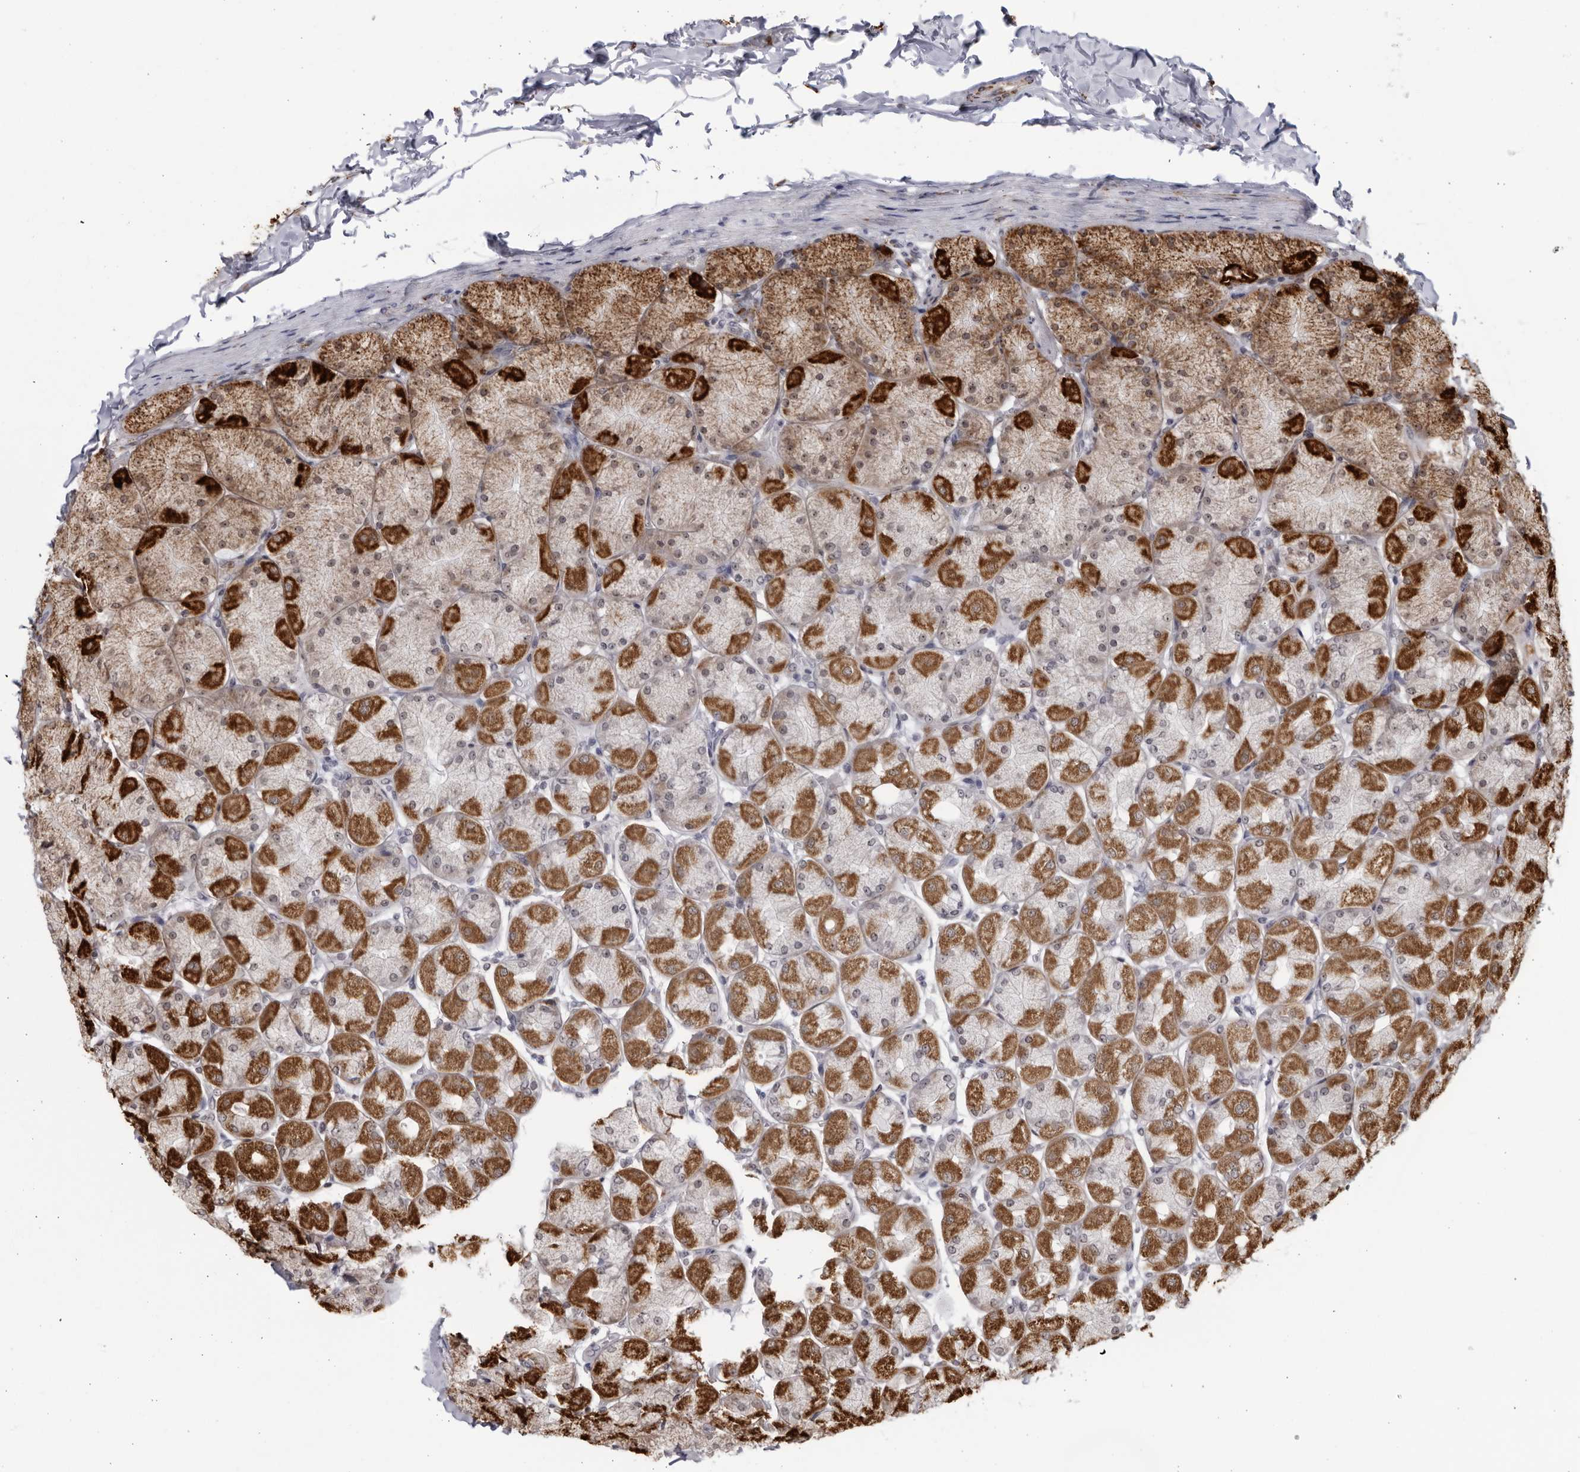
{"staining": {"intensity": "strong", "quantity": "25%-75%", "location": "cytoplasmic/membranous"}, "tissue": "stomach", "cell_type": "Glandular cells", "image_type": "normal", "snomed": [{"axis": "morphology", "description": "Normal tissue, NOS"}, {"axis": "topography", "description": "Stomach, upper"}], "caption": "Stomach stained for a protein (brown) displays strong cytoplasmic/membranous positive positivity in approximately 25%-75% of glandular cells.", "gene": "RBM34", "patient": {"sex": "female", "age": 56}}